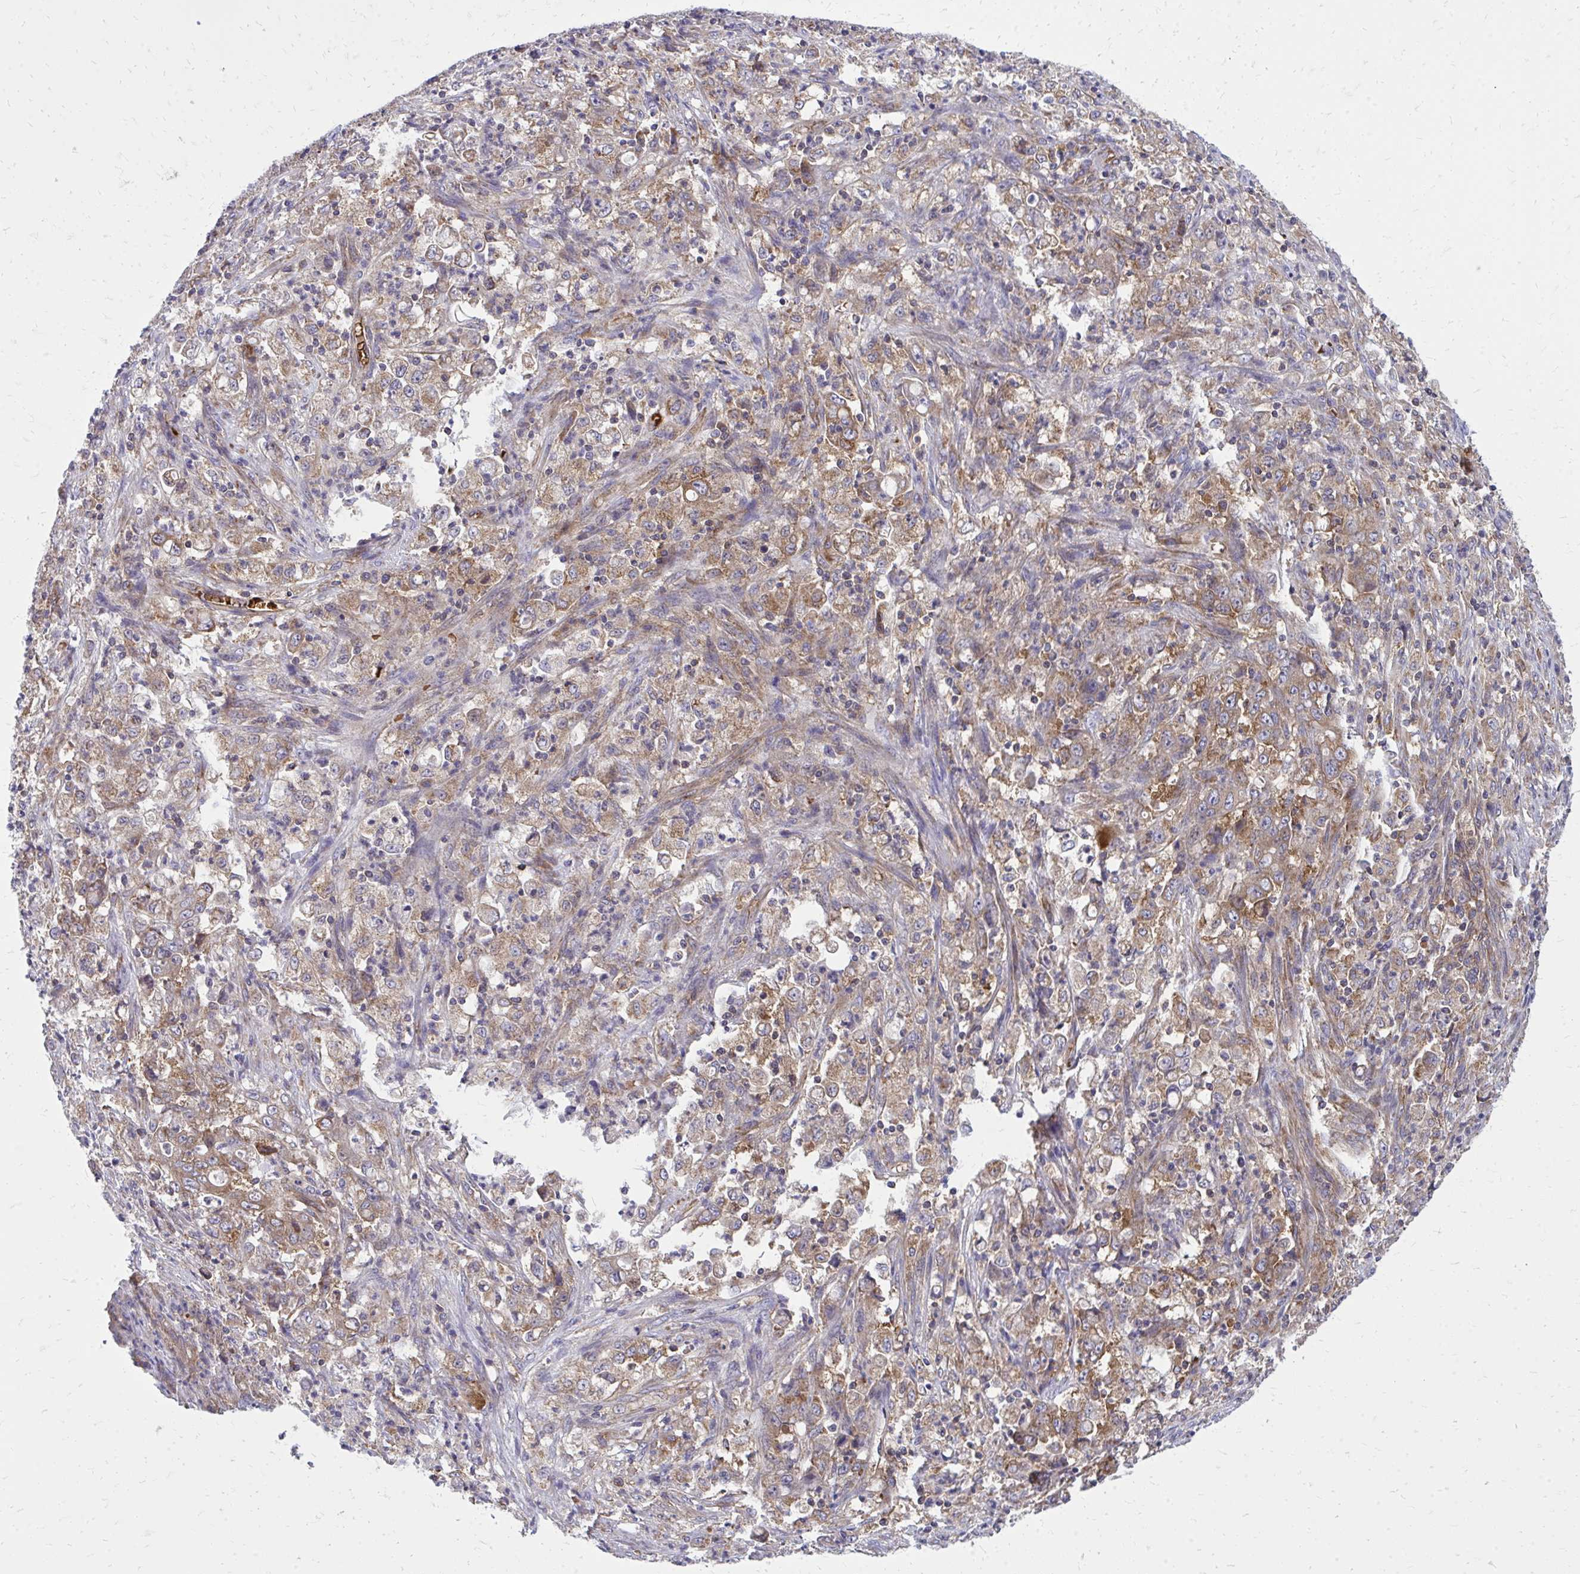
{"staining": {"intensity": "moderate", "quantity": ">75%", "location": "cytoplasmic/membranous"}, "tissue": "stomach cancer", "cell_type": "Tumor cells", "image_type": "cancer", "snomed": [{"axis": "morphology", "description": "Adenocarcinoma, NOS"}, {"axis": "topography", "description": "Stomach, lower"}], "caption": "Stomach adenocarcinoma was stained to show a protein in brown. There is medium levels of moderate cytoplasmic/membranous expression in approximately >75% of tumor cells.", "gene": "PDK4", "patient": {"sex": "female", "age": 71}}